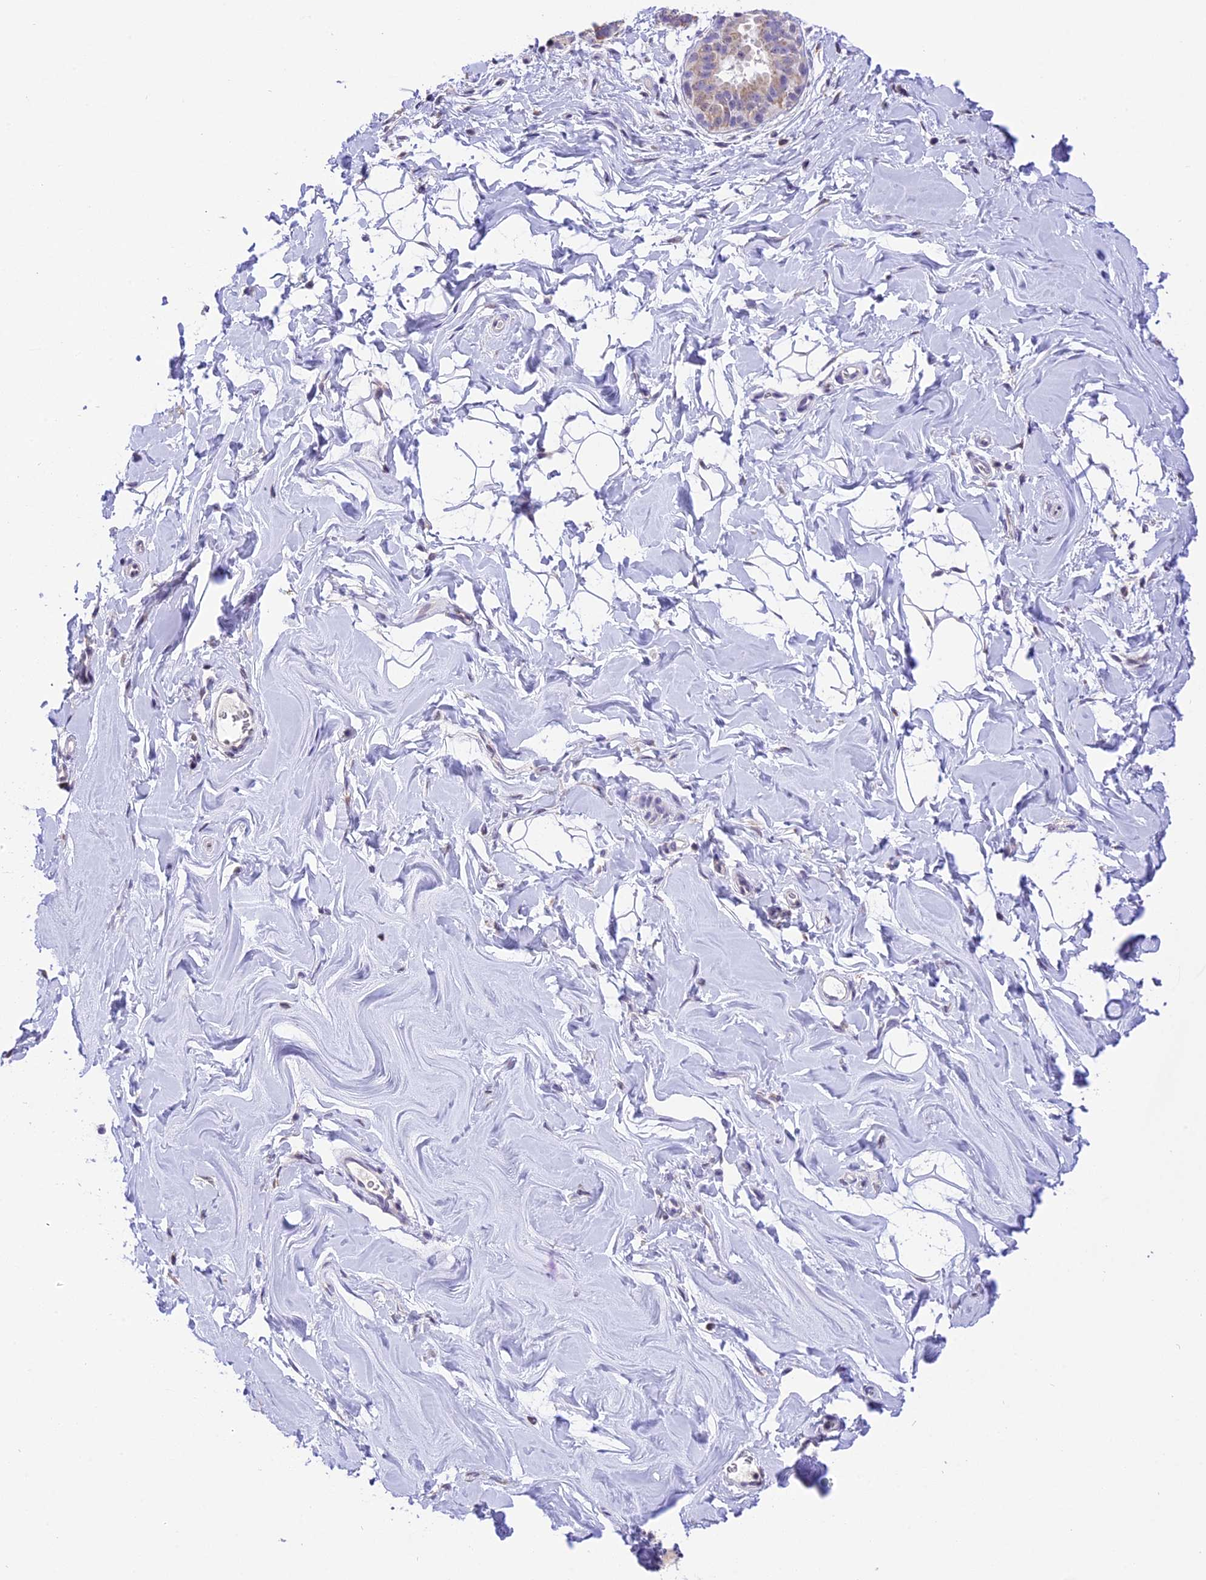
{"staining": {"intensity": "negative", "quantity": "none", "location": "none"}, "tissue": "adipose tissue", "cell_type": "Adipocytes", "image_type": "normal", "snomed": [{"axis": "morphology", "description": "Normal tissue, NOS"}, {"axis": "topography", "description": "Breast"}], "caption": "Immunohistochemistry photomicrograph of unremarkable adipose tissue stained for a protein (brown), which demonstrates no staining in adipocytes. (DAB immunohistochemistry visualized using brightfield microscopy, high magnification).", "gene": "AHSP", "patient": {"sex": "female", "age": 26}}